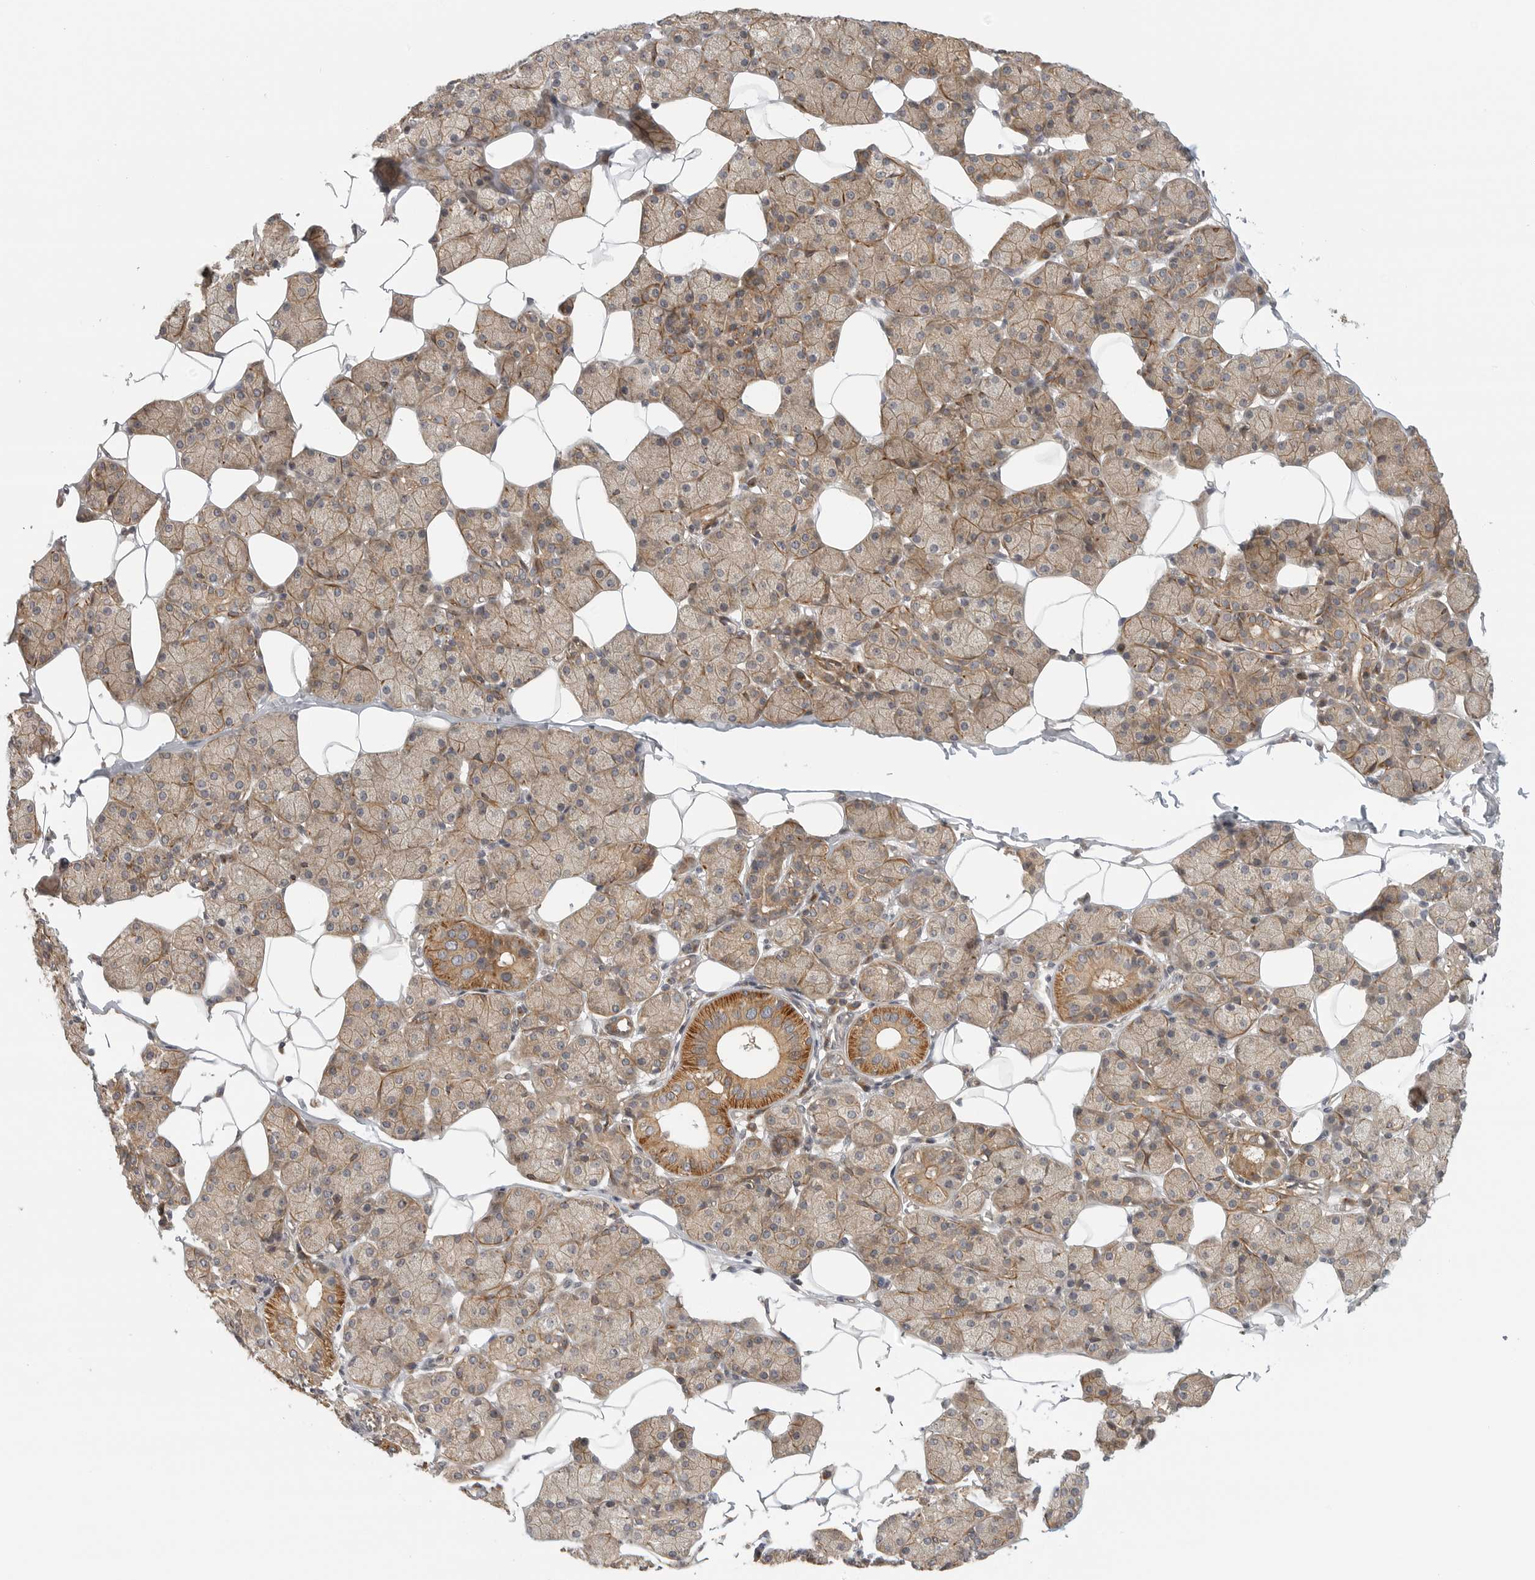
{"staining": {"intensity": "moderate", "quantity": ">75%", "location": "cytoplasmic/membranous"}, "tissue": "salivary gland", "cell_type": "Glandular cells", "image_type": "normal", "snomed": [{"axis": "morphology", "description": "Normal tissue, NOS"}, {"axis": "topography", "description": "Salivary gland"}], "caption": "Immunohistochemical staining of benign human salivary gland displays moderate cytoplasmic/membranous protein staining in about >75% of glandular cells.", "gene": "CCPG1", "patient": {"sex": "female", "age": 33}}